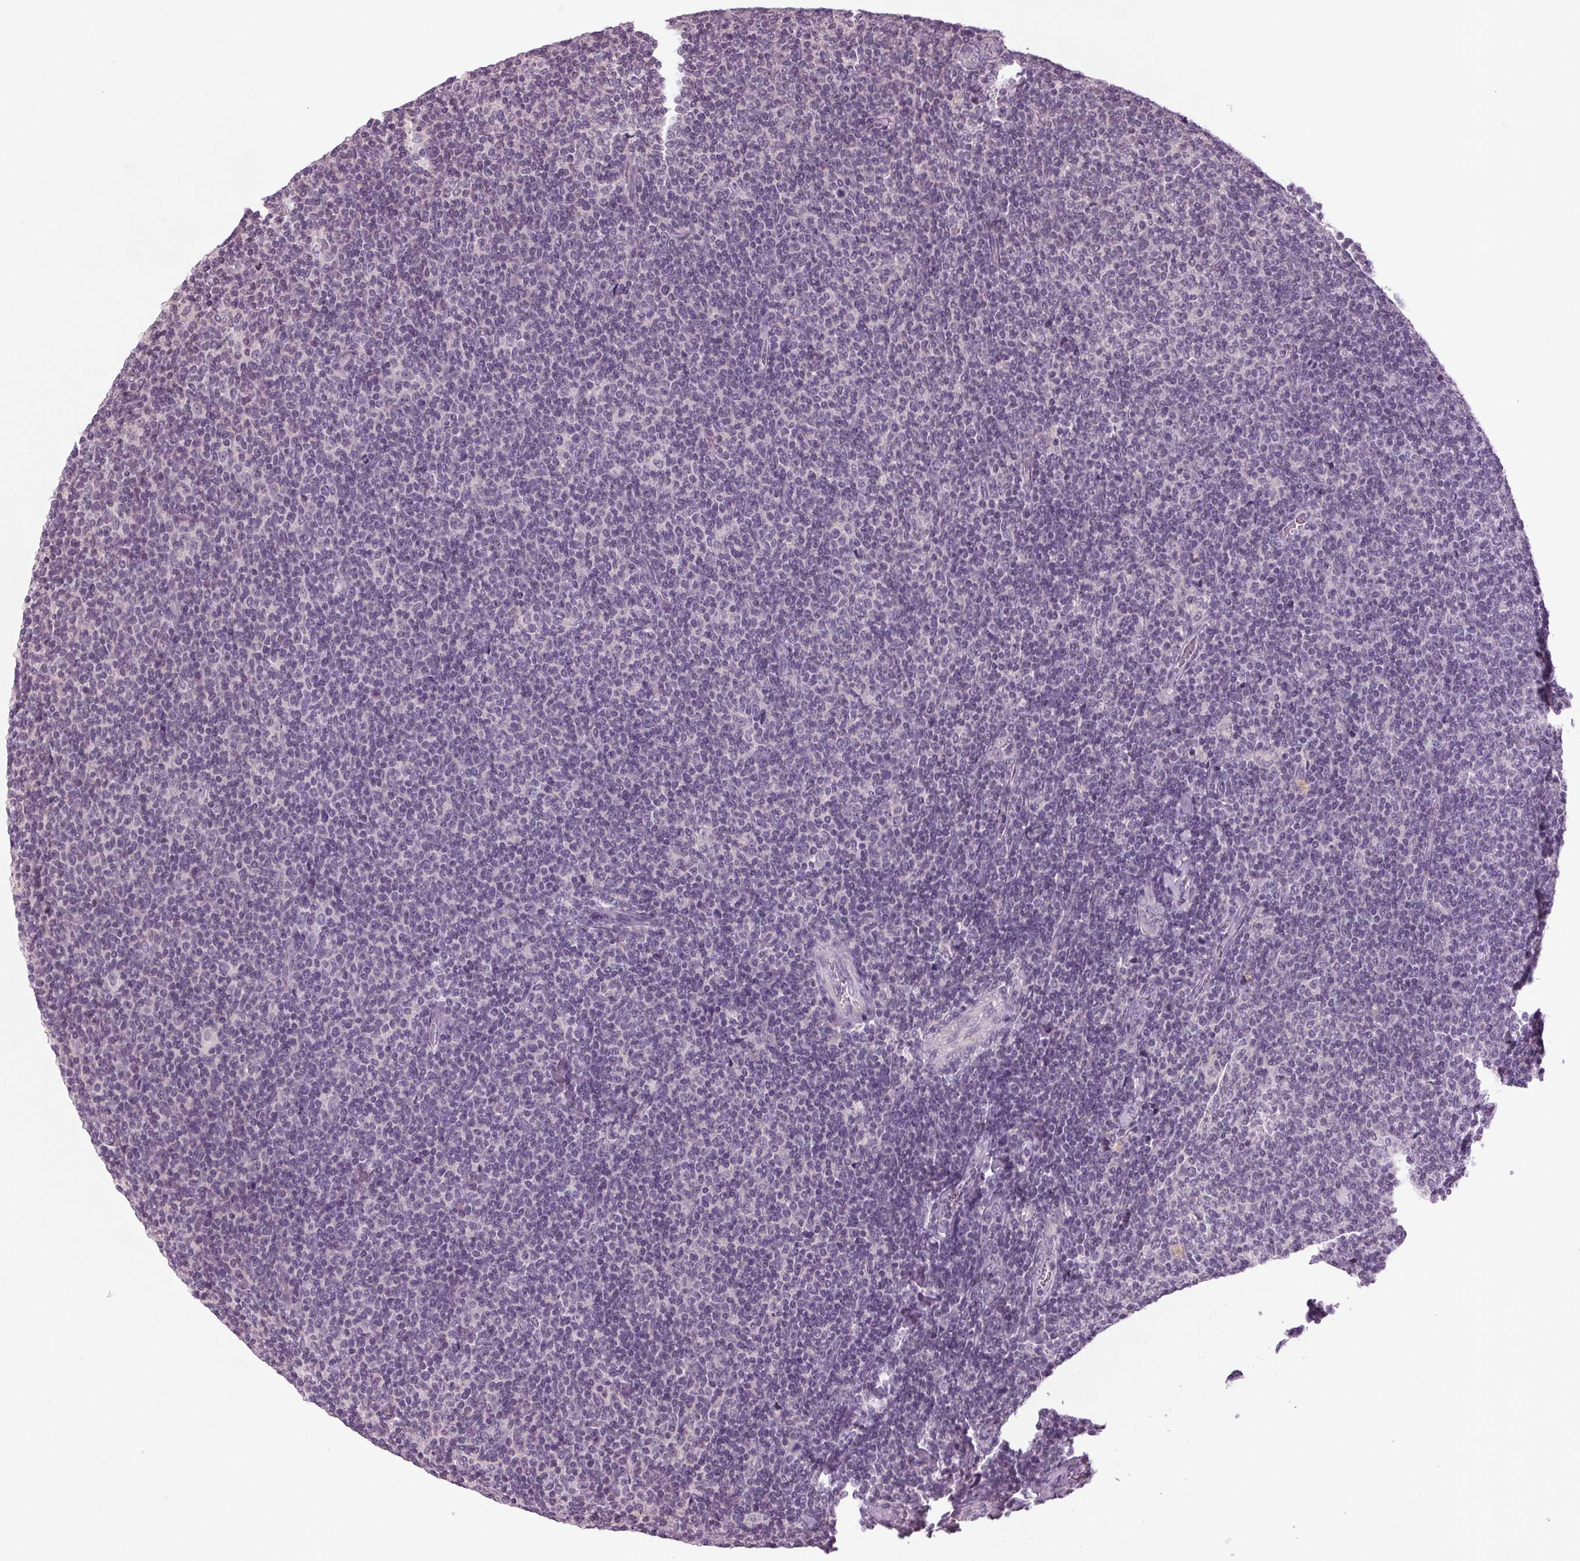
{"staining": {"intensity": "negative", "quantity": "none", "location": "none"}, "tissue": "lymphoma", "cell_type": "Tumor cells", "image_type": "cancer", "snomed": [{"axis": "morphology", "description": "Malignant lymphoma, non-Hodgkin's type, Low grade"}, {"axis": "topography", "description": "Lymph node"}], "caption": "A micrograph of low-grade malignant lymphoma, non-Hodgkin's type stained for a protein exhibits no brown staining in tumor cells. The staining is performed using DAB (3,3'-diaminobenzidine) brown chromogen with nuclei counter-stained in using hematoxylin.", "gene": "BHLHE22", "patient": {"sex": "male", "age": 52}}